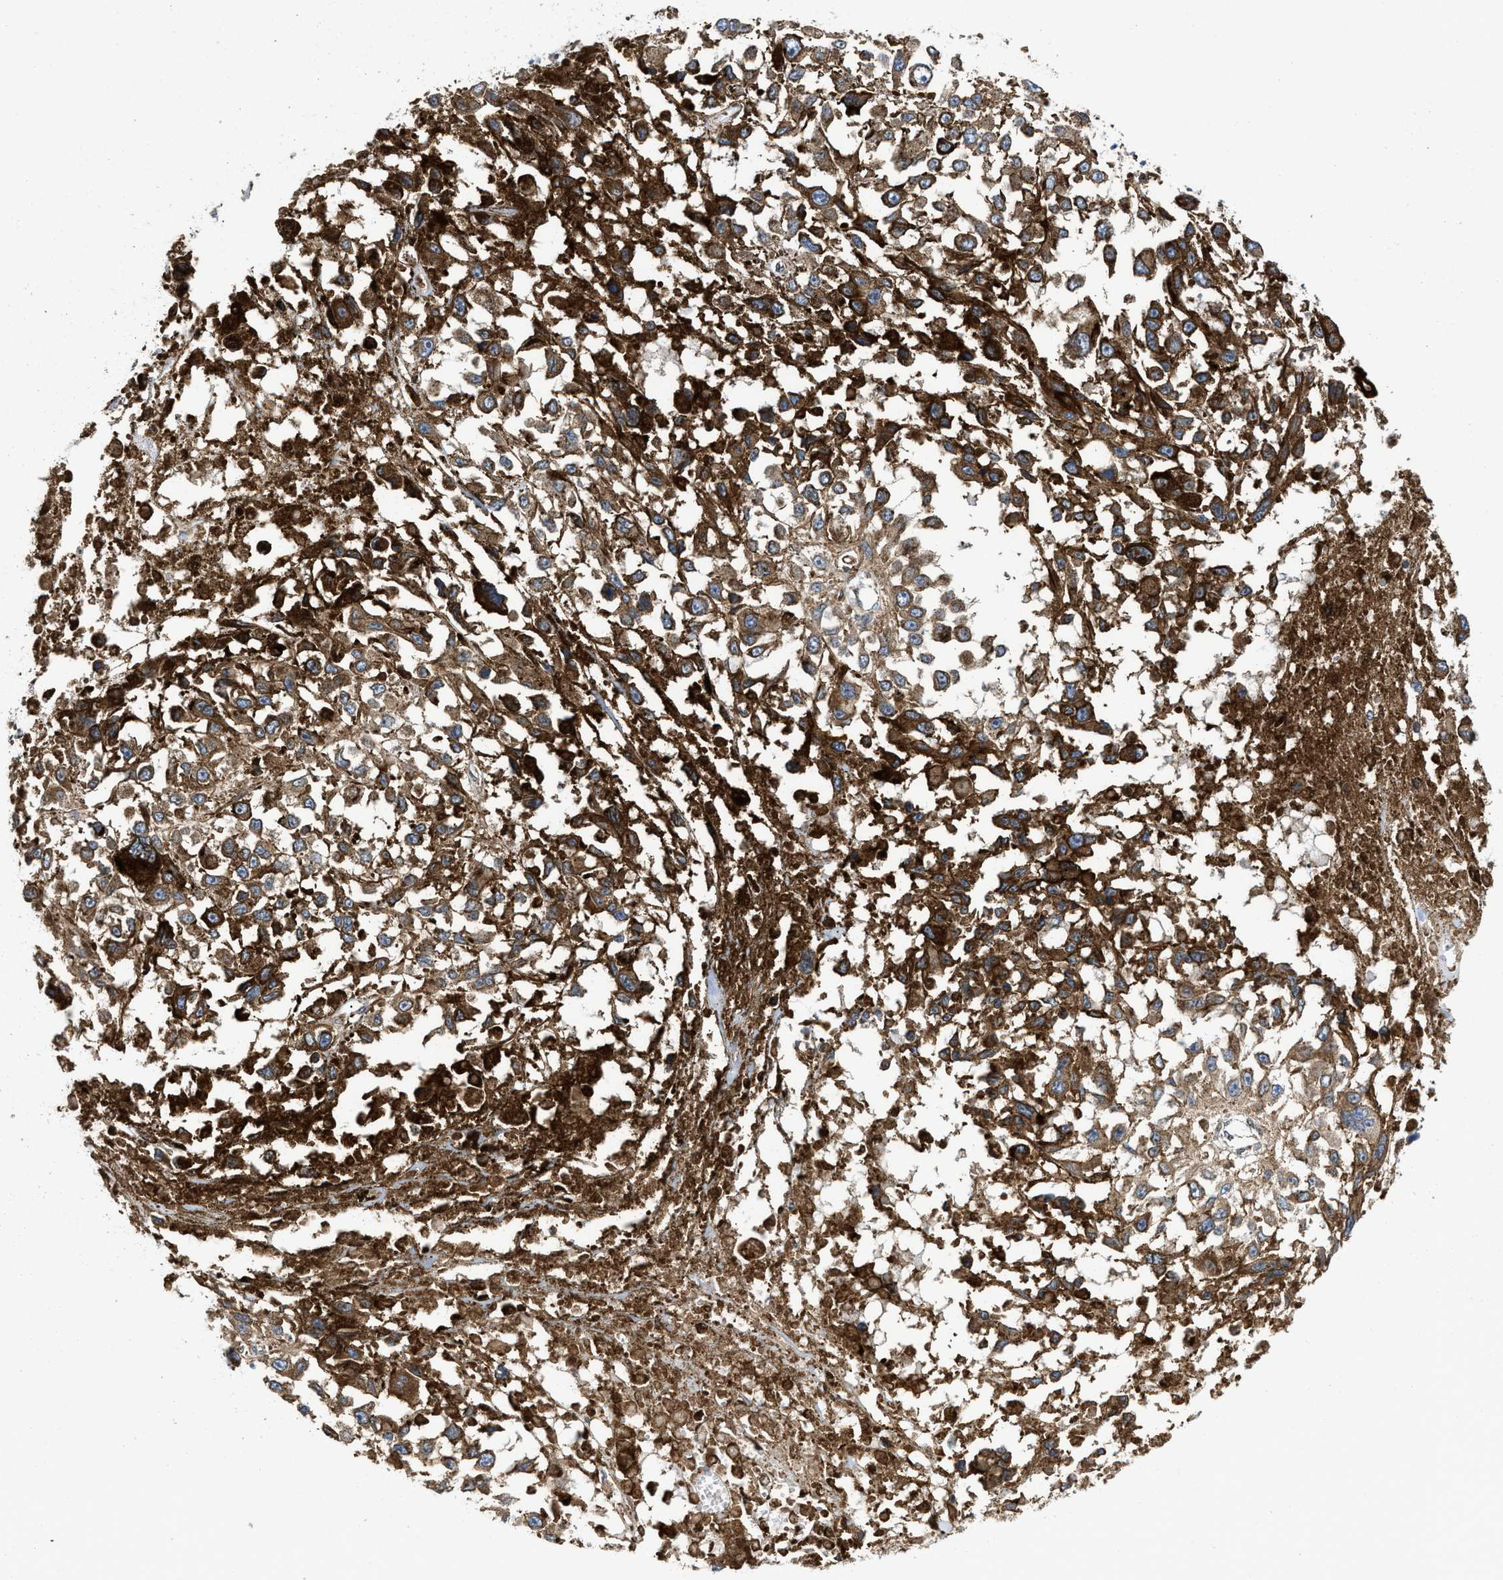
{"staining": {"intensity": "moderate", "quantity": ">75%", "location": "cytoplasmic/membranous"}, "tissue": "melanoma", "cell_type": "Tumor cells", "image_type": "cancer", "snomed": [{"axis": "morphology", "description": "Malignant melanoma, Metastatic site"}, {"axis": "topography", "description": "Lymph node"}], "caption": "High-magnification brightfield microscopy of melanoma stained with DAB (3,3'-diaminobenzidine) (brown) and counterstained with hematoxylin (blue). tumor cells exhibit moderate cytoplasmic/membranous expression is appreciated in about>75% of cells. (Brightfield microscopy of DAB IHC at high magnification).", "gene": "ERLIN2", "patient": {"sex": "male", "age": 59}}